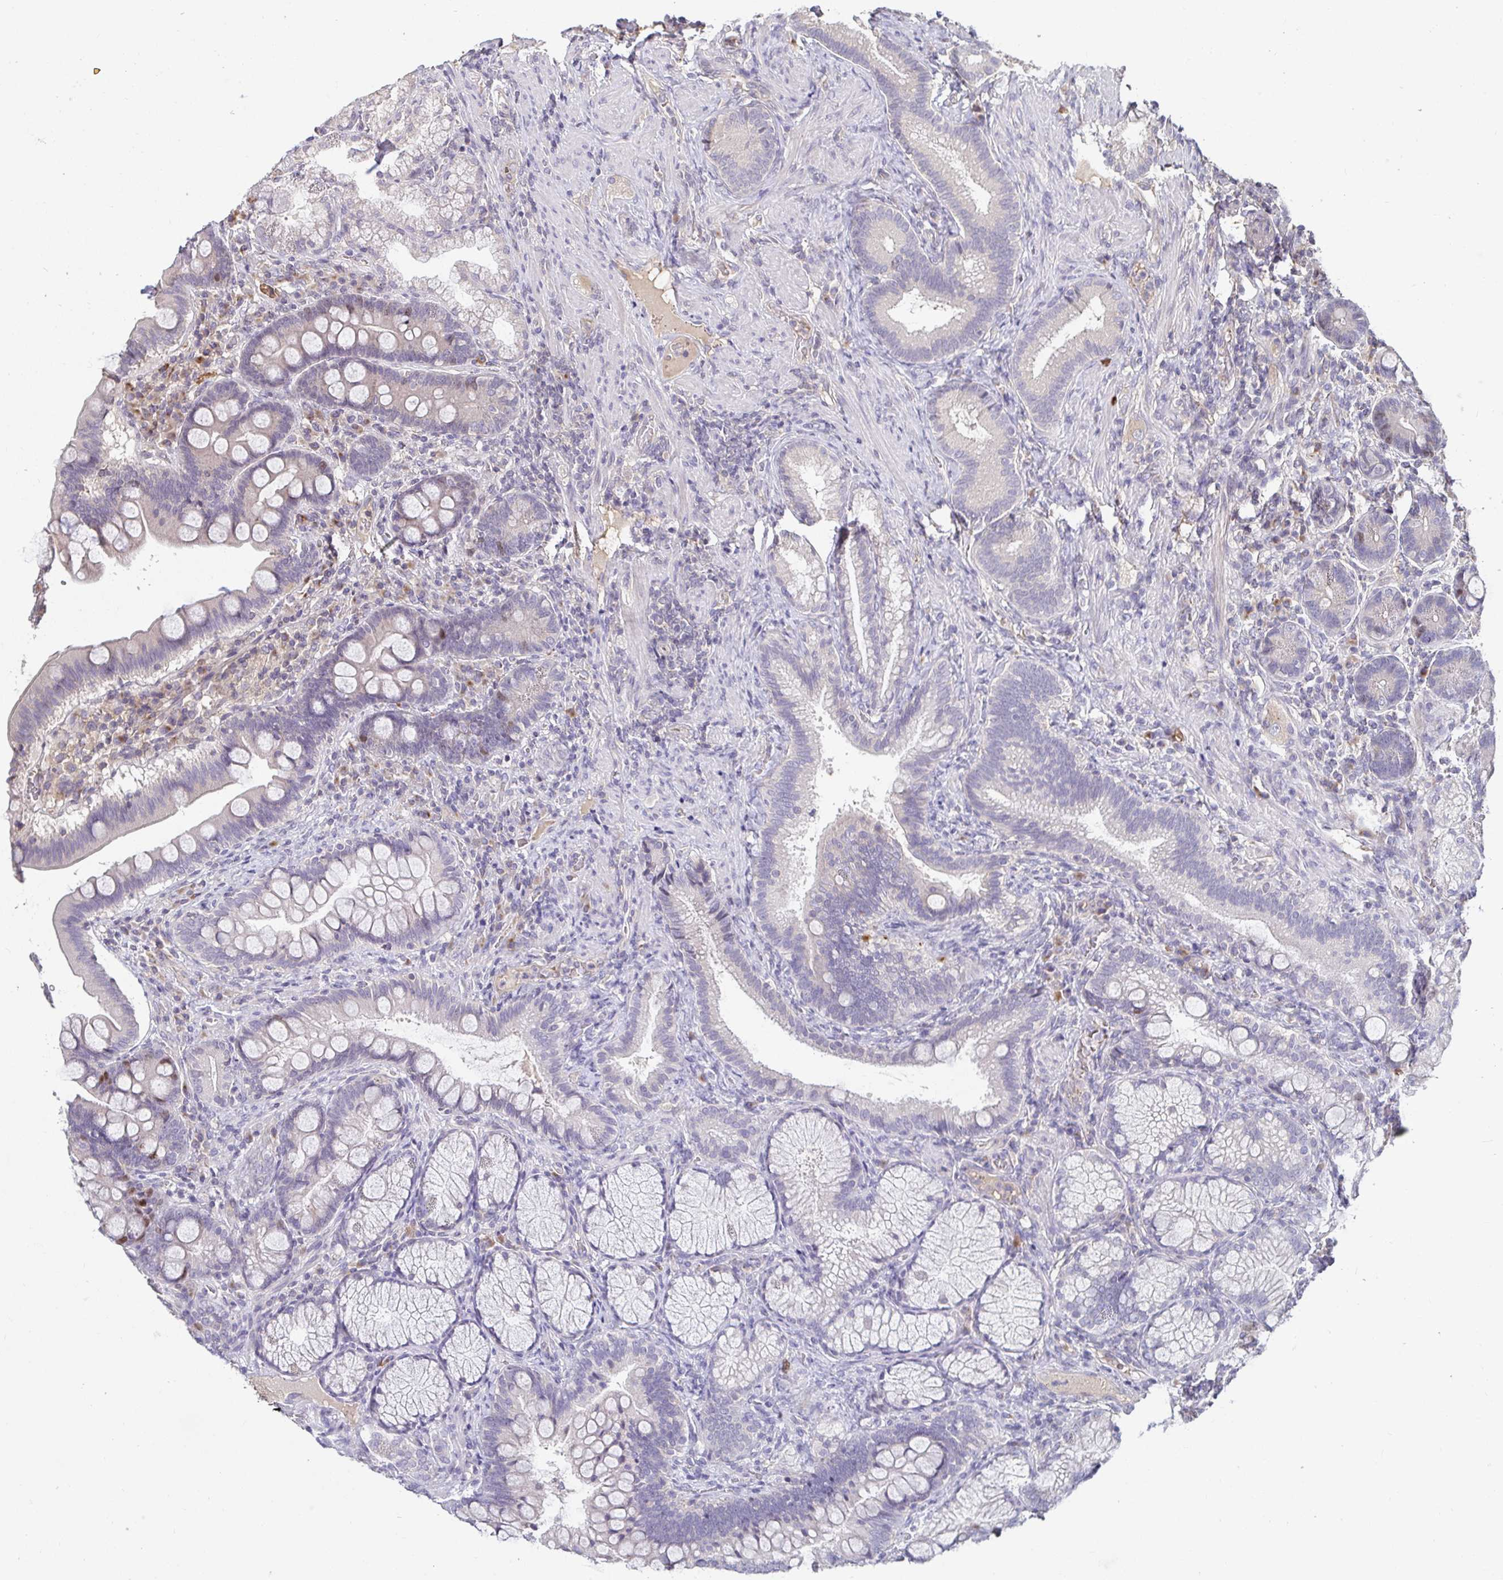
{"staining": {"intensity": "negative", "quantity": "none", "location": "none"}, "tissue": "duodenum", "cell_type": "Glandular cells", "image_type": "normal", "snomed": [{"axis": "morphology", "description": "Normal tissue, NOS"}, {"axis": "topography", "description": "Pancreas"}, {"axis": "topography", "description": "Duodenum"}], "caption": "DAB (3,3'-diaminobenzidine) immunohistochemical staining of unremarkable human duodenum shows no significant staining in glandular cells. (DAB (3,3'-diaminobenzidine) IHC visualized using brightfield microscopy, high magnification).", "gene": "ANLN", "patient": {"sex": "male", "age": 59}}